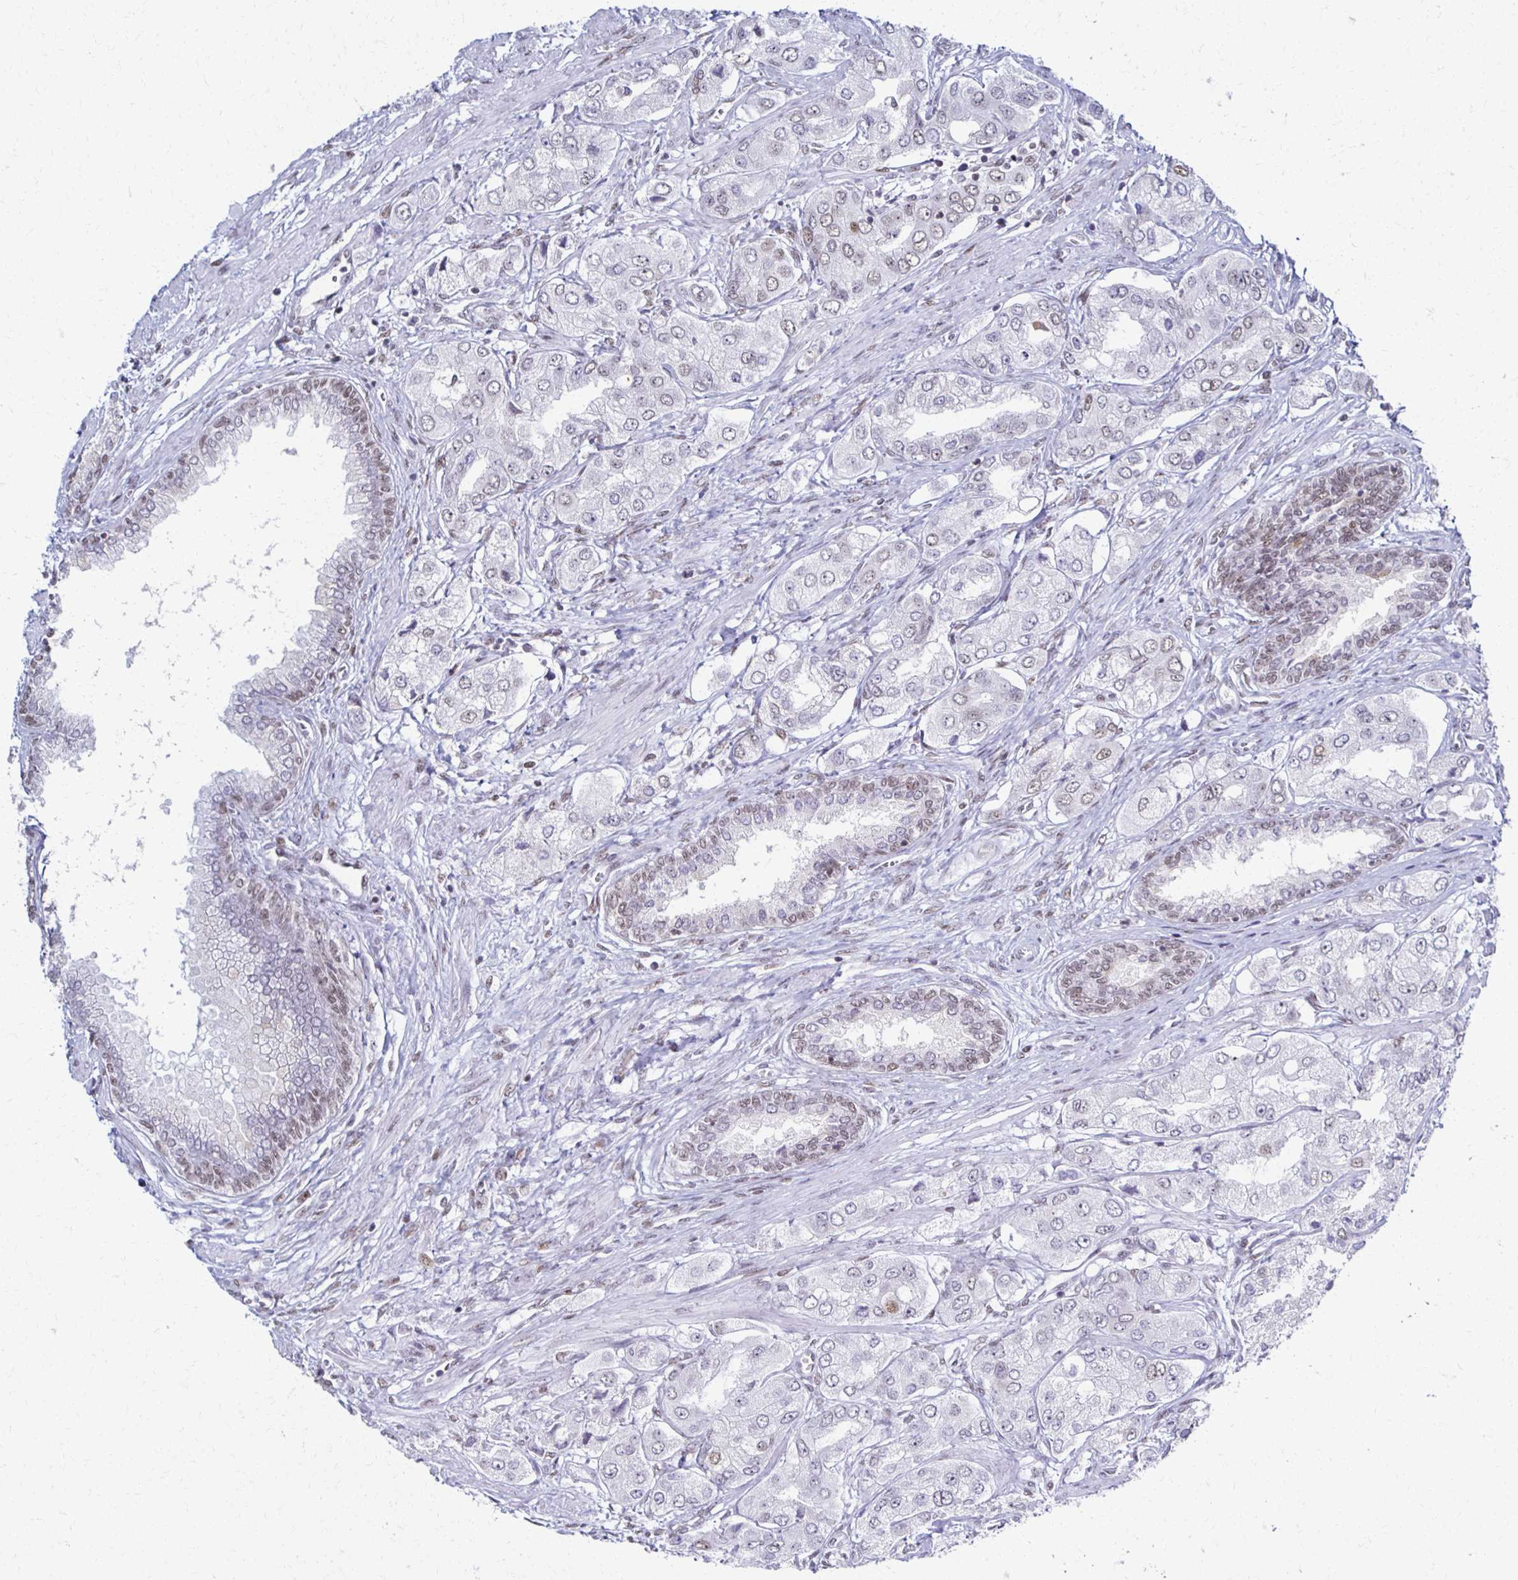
{"staining": {"intensity": "negative", "quantity": "none", "location": "none"}, "tissue": "prostate cancer", "cell_type": "Tumor cells", "image_type": "cancer", "snomed": [{"axis": "morphology", "description": "Adenocarcinoma, Low grade"}, {"axis": "topography", "description": "Prostate"}], "caption": "Immunohistochemical staining of prostate adenocarcinoma (low-grade) displays no significant expression in tumor cells. (Brightfield microscopy of DAB immunohistochemistry at high magnification).", "gene": "IRF7", "patient": {"sex": "male", "age": 69}}